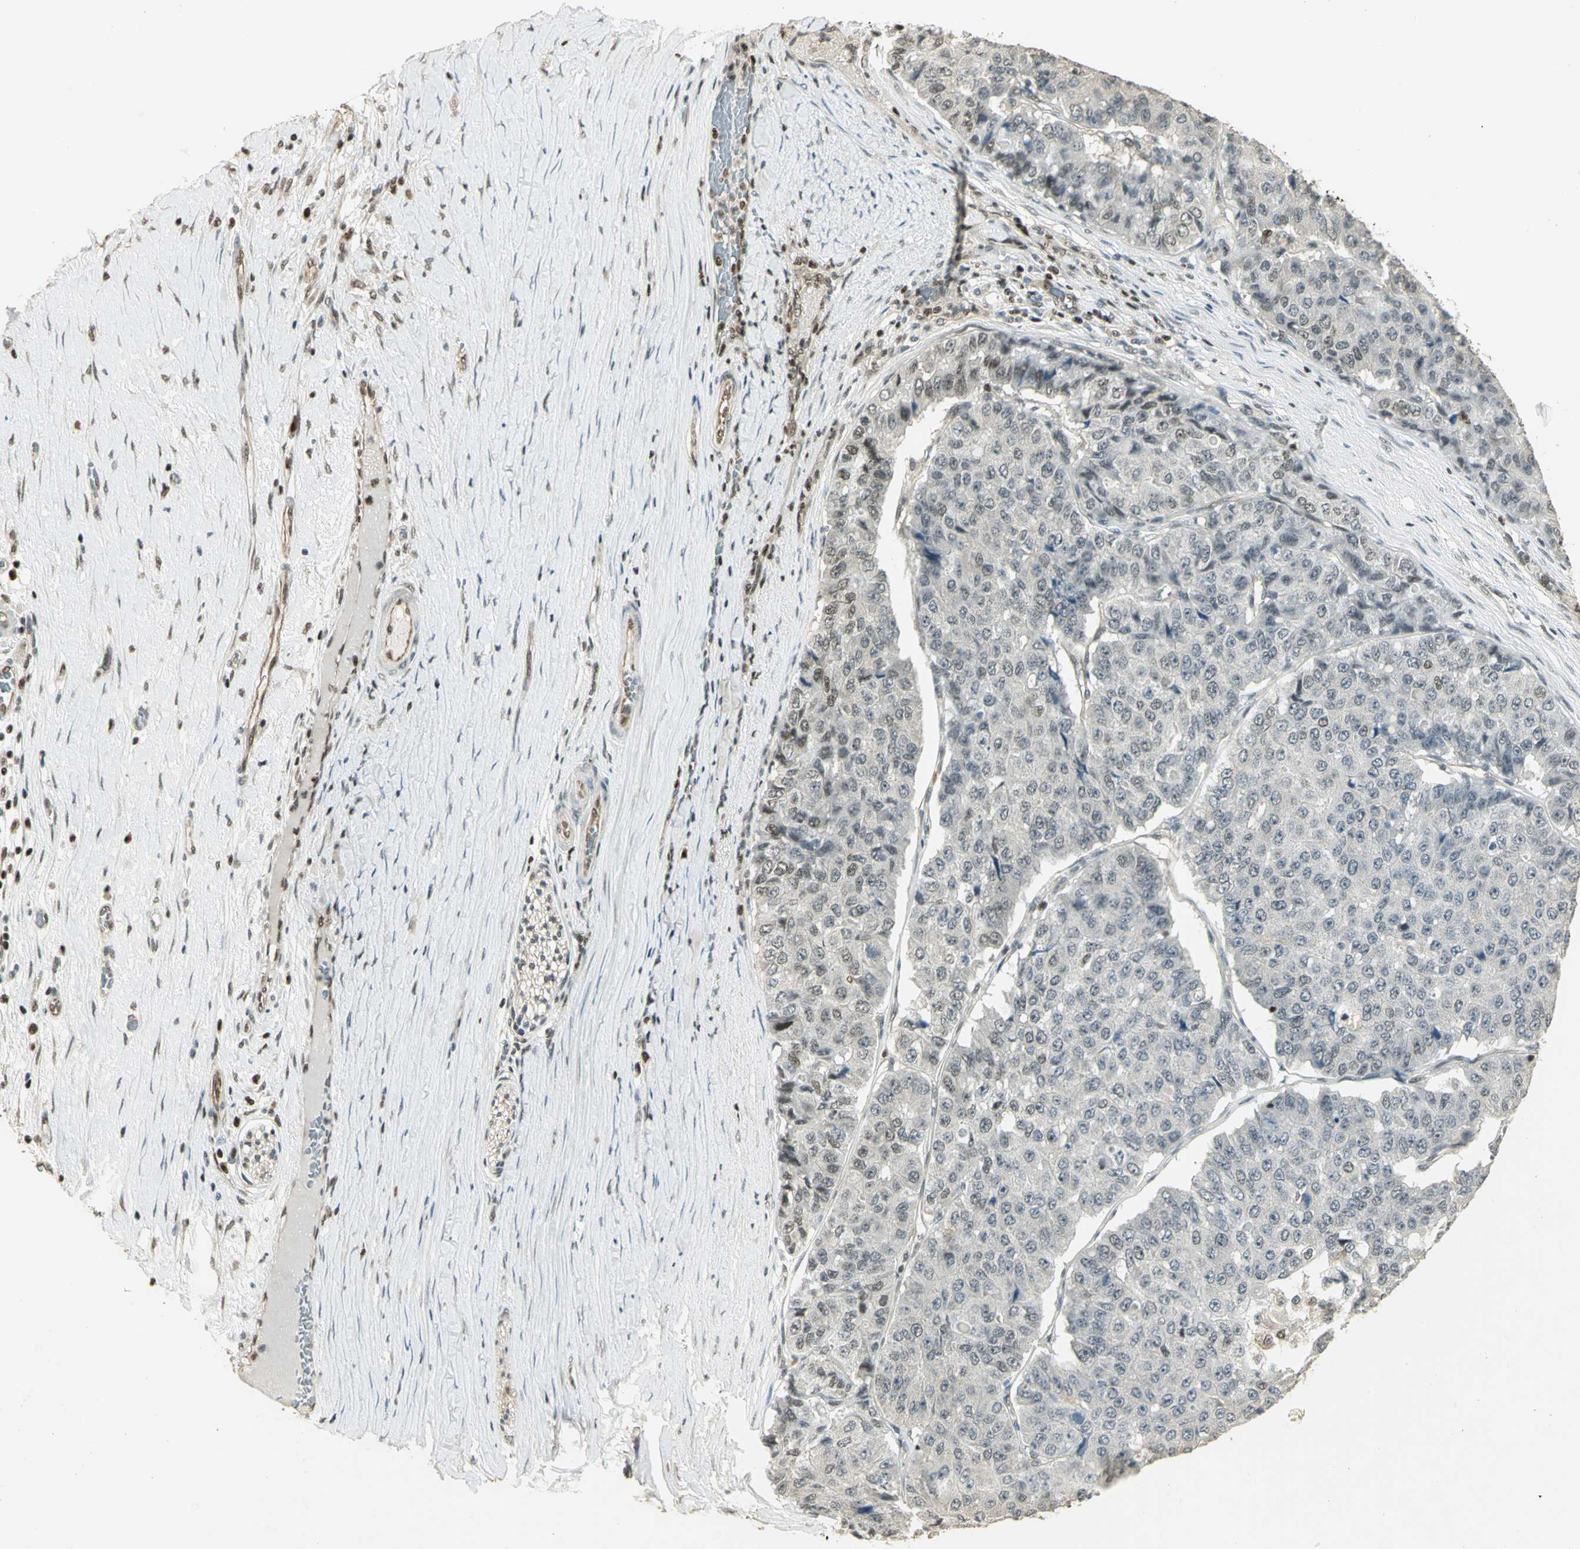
{"staining": {"intensity": "weak", "quantity": "25%-75%", "location": "nuclear"}, "tissue": "pancreatic cancer", "cell_type": "Tumor cells", "image_type": "cancer", "snomed": [{"axis": "morphology", "description": "Adenocarcinoma, NOS"}, {"axis": "topography", "description": "Pancreas"}], "caption": "About 25%-75% of tumor cells in pancreatic cancer show weak nuclear protein expression as visualized by brown immunohistochemical staining.", "gene": "ELF1", "patient": {"sex": "male", "age": 50}}